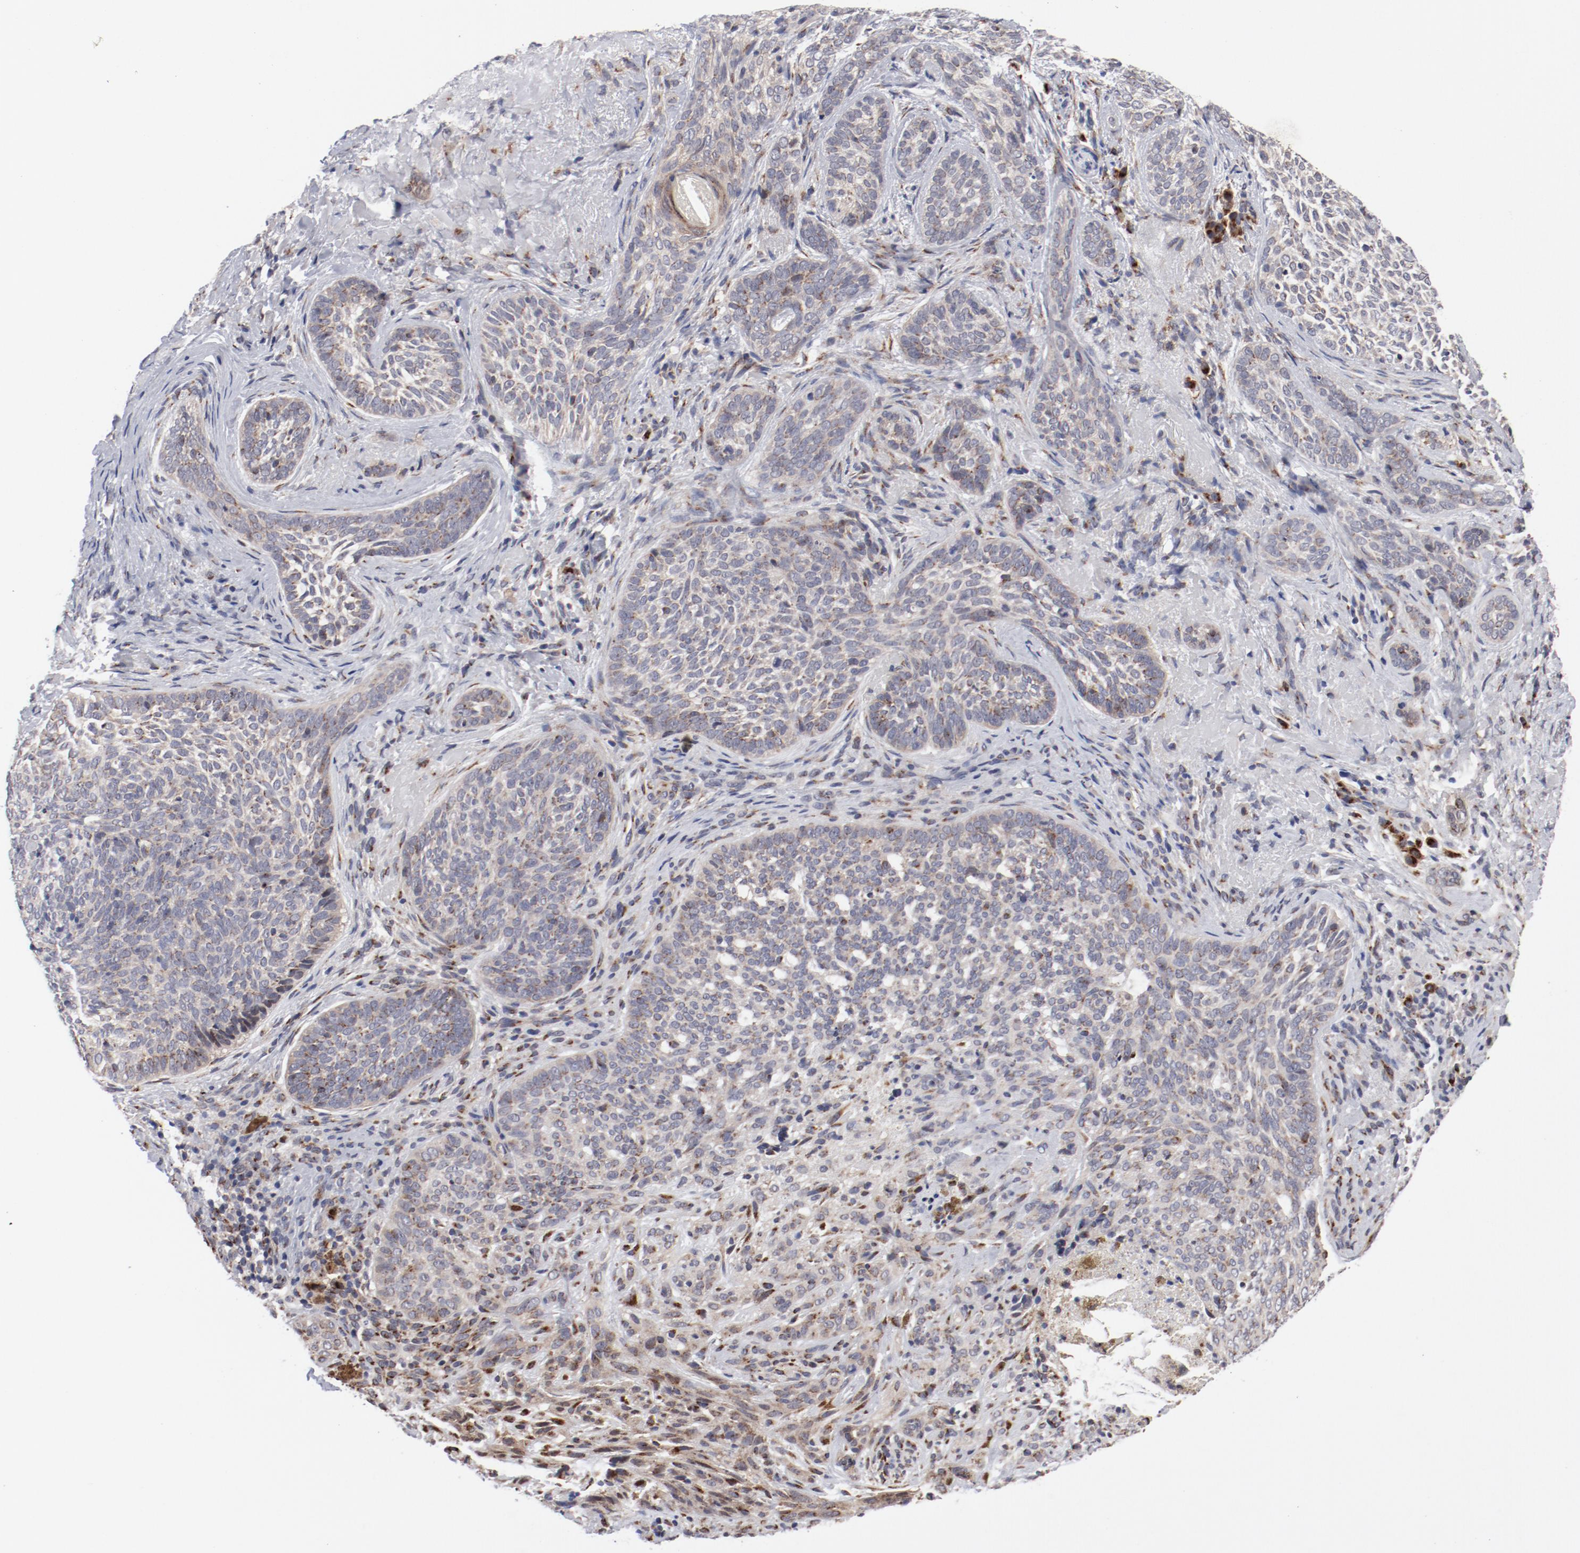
{"staining": {"intensity": "weak", "quantity": "<25%", "location": "cytoplasmic/membranous"}, "tissue": "skin cancer", "cell_type": "Tumor cells", "image_type": "cancer", "snomed": [{"axis": "morphology", "description": "Basal cell carcinoma"}, {"axis": "topography", "description": "Skin"}], "caption": "Tumor cells are negative for brown protein staining in skin cancer (basal cell carcinoma). The staining was performed using DAB to visualize the protein expression in brown, while the nuclei were stained in blue with hematoxylin (Magnification: 20x).", "gene": "RPL12", "patient": {"sex": "male", "age": 91}}